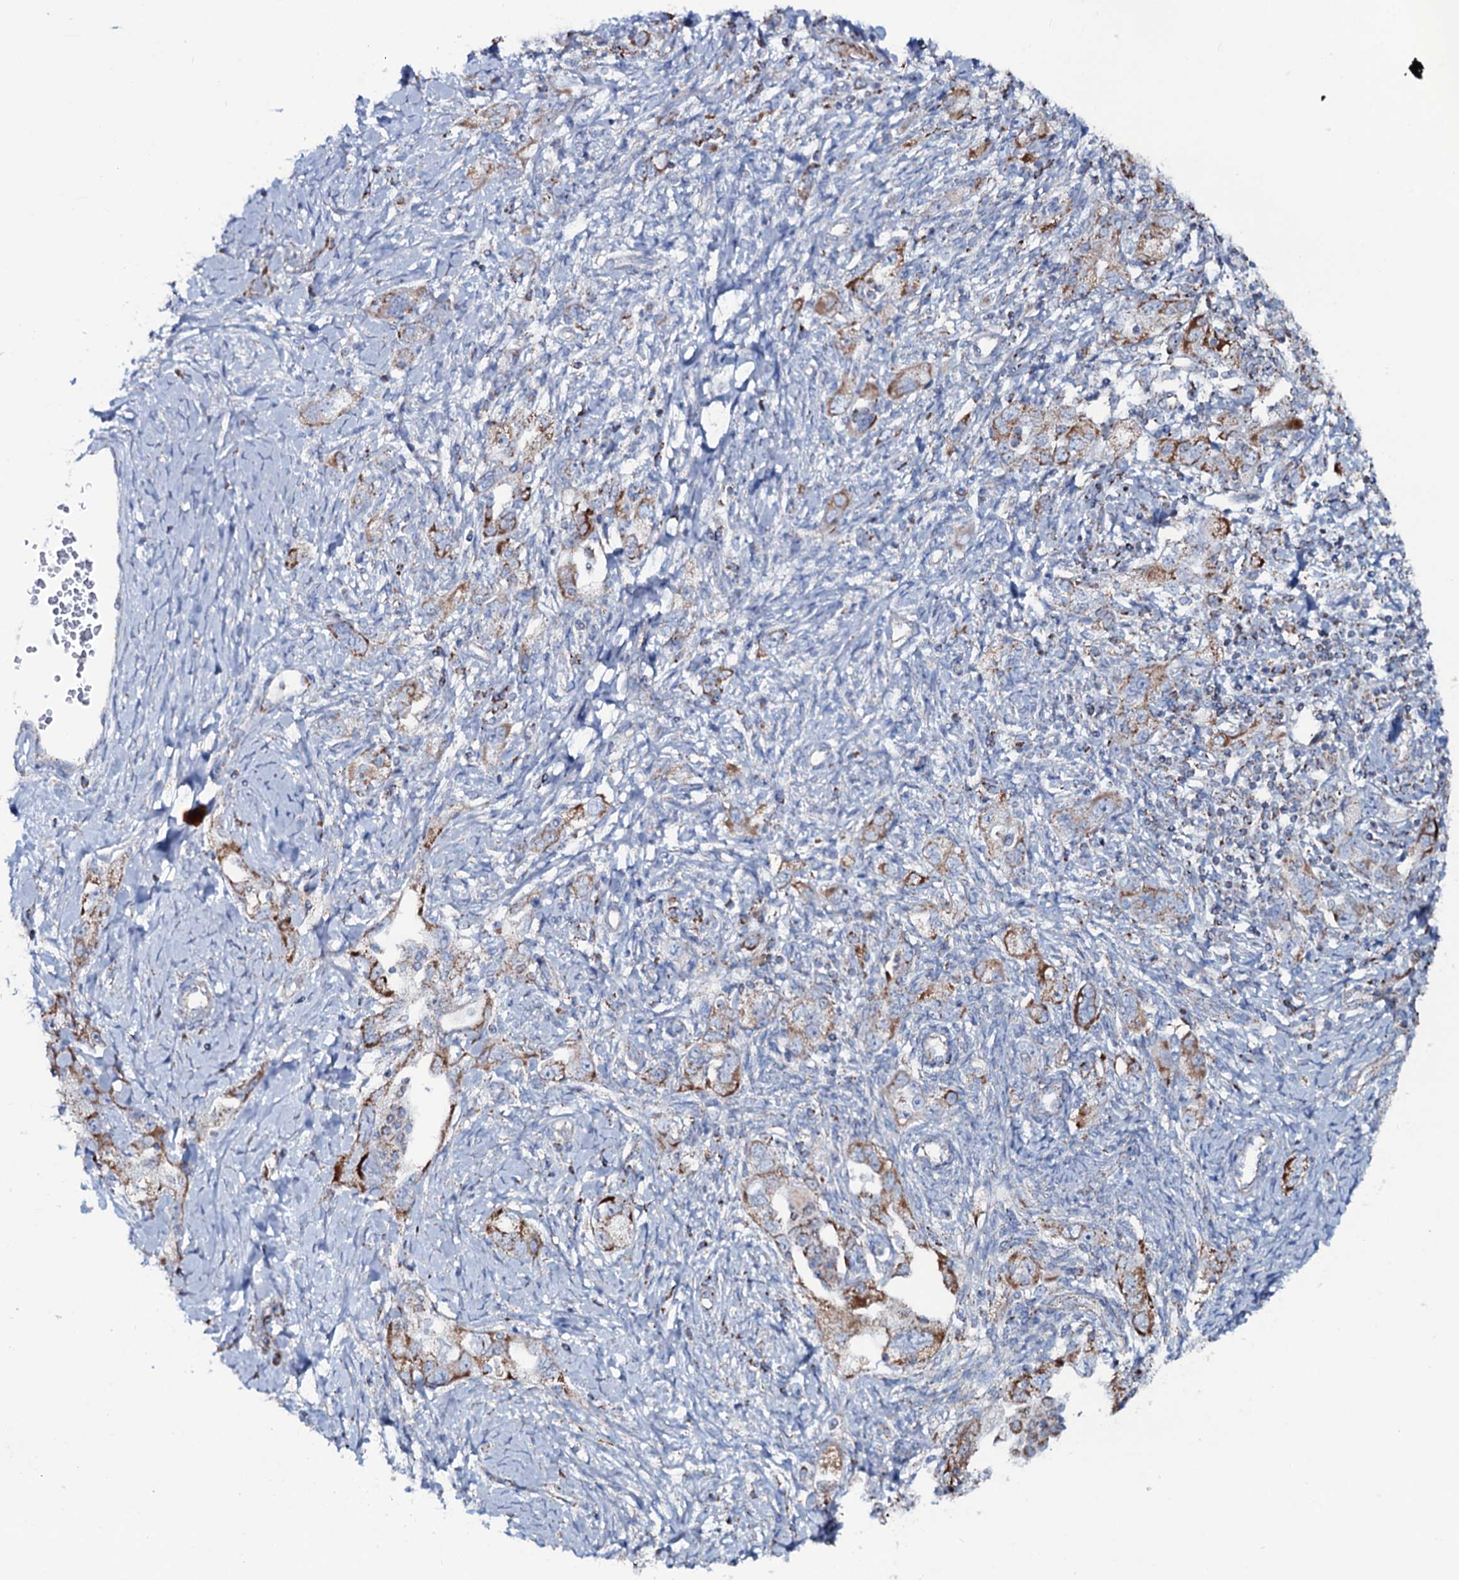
{"staining": {"intensity": "moderate", "quantity": ">75%", "location": "cytoplasmic/membranous"}, "tissue": "ovarian cancer", "cell_type": "Tumor cells", "image_type": "cancer", "snomed": [{"axis": "morphology", "description": "Carcinoma, NOS"}, {"axis": "morphology", "description": "Cystadenocarcinoma, serous, NOS"}, {"axis": "topography", "description": "Ovary"}], "caption": "About >75% of tumor cells in human ovarian cancer exhibit moderate cytoplasmic/membranous protein positivity as visualized by brown immunohistochemical staining.", "gene": "MRPS35", "patient": {"sex": "female", "age": 69}}